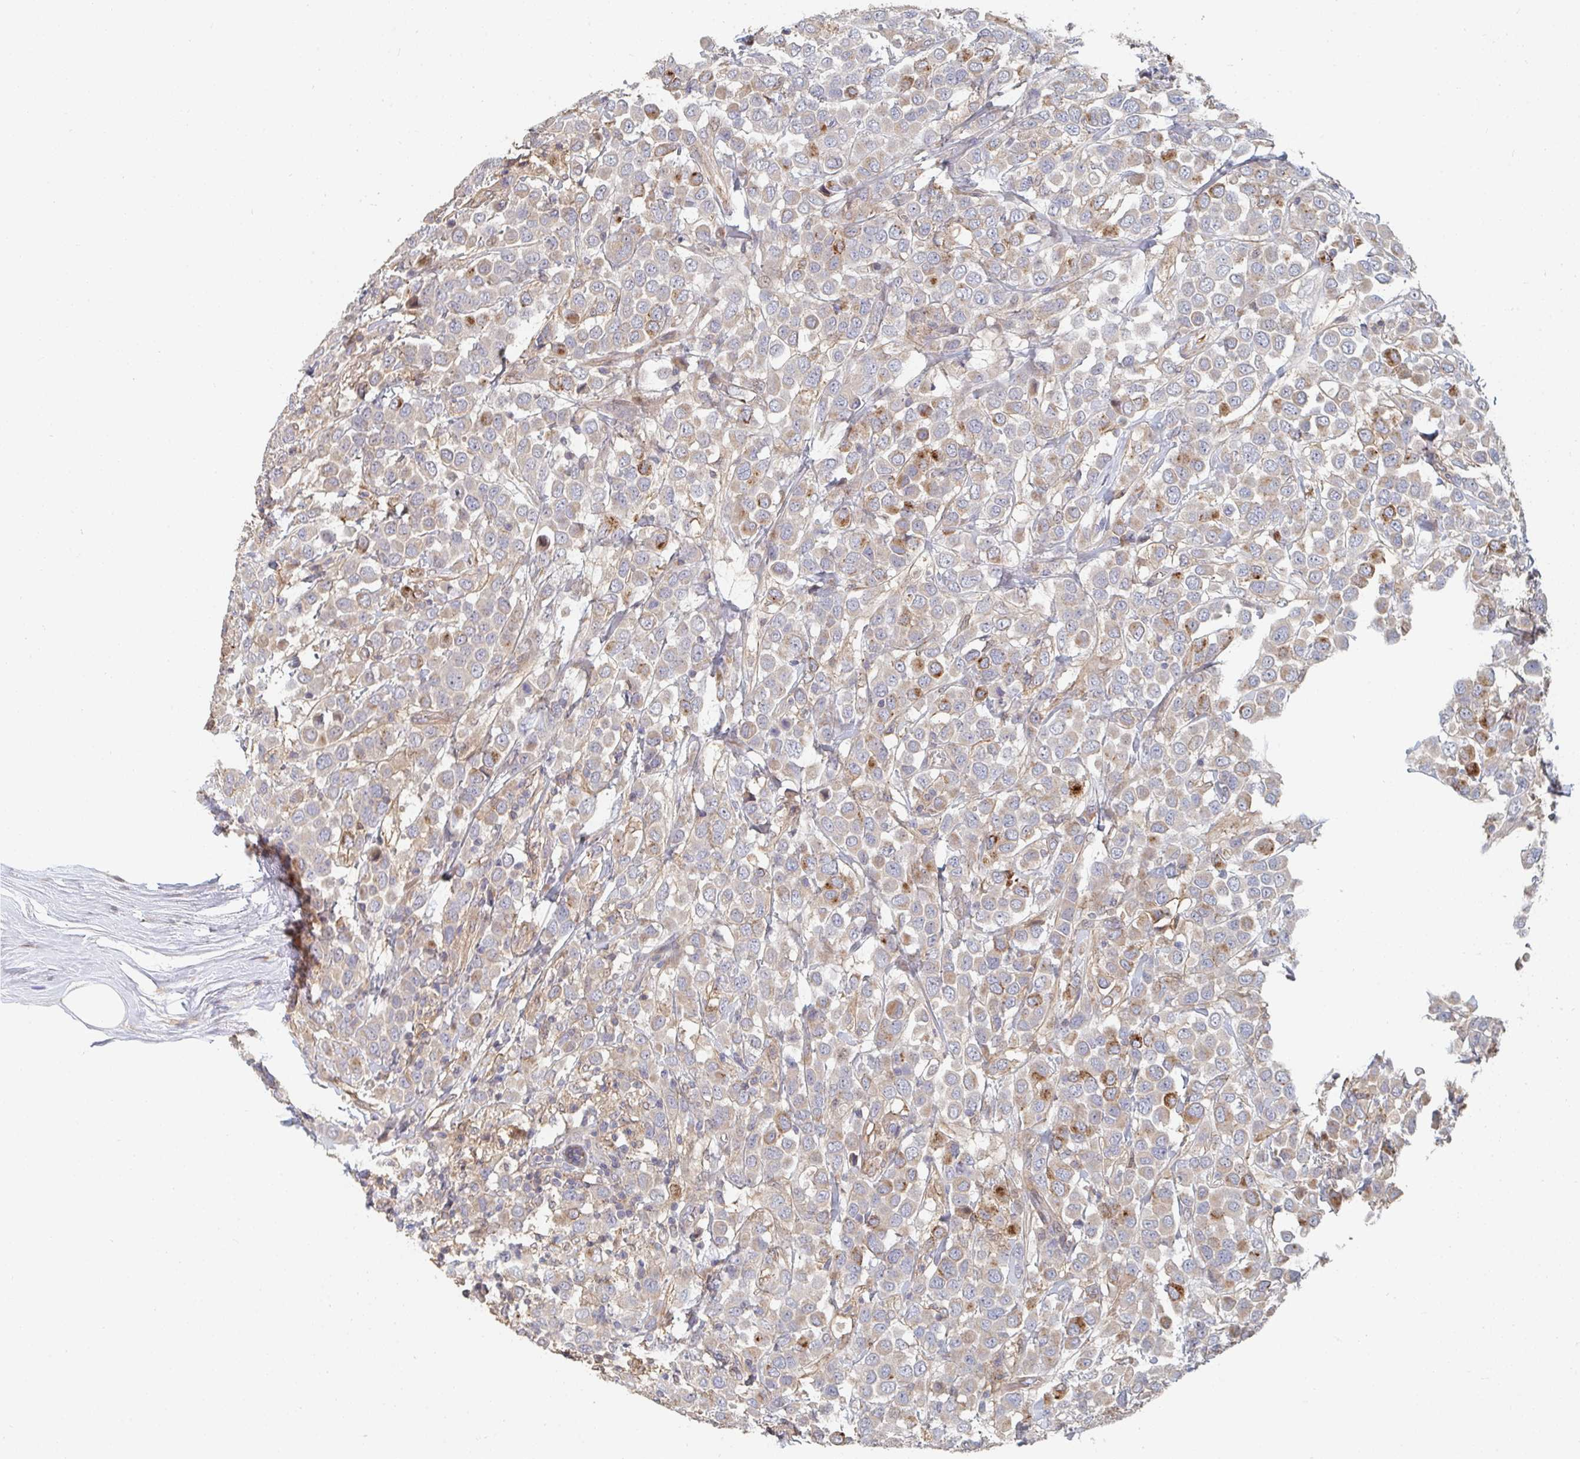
{"staining": {"intensity": "moderate", "quantity": "<25%", "location": "cytoplasmic/membranous"}, "tissue": "breast cancer", "cell_type": "Tumor cells", "image_type": "cancer", "snomed": [{"axis": "morphology", "description": "Duct carcinoma"}, {"axis": "topography", "description": "Breast"}], "caption": "This image demonstrates IHC staining of human breast cancer, with low moderate cytoplasmic/membranous staining in about <25% of tumor cells.", "gene": "PTEN", "patient": {"sex": "female", "age": 61}}